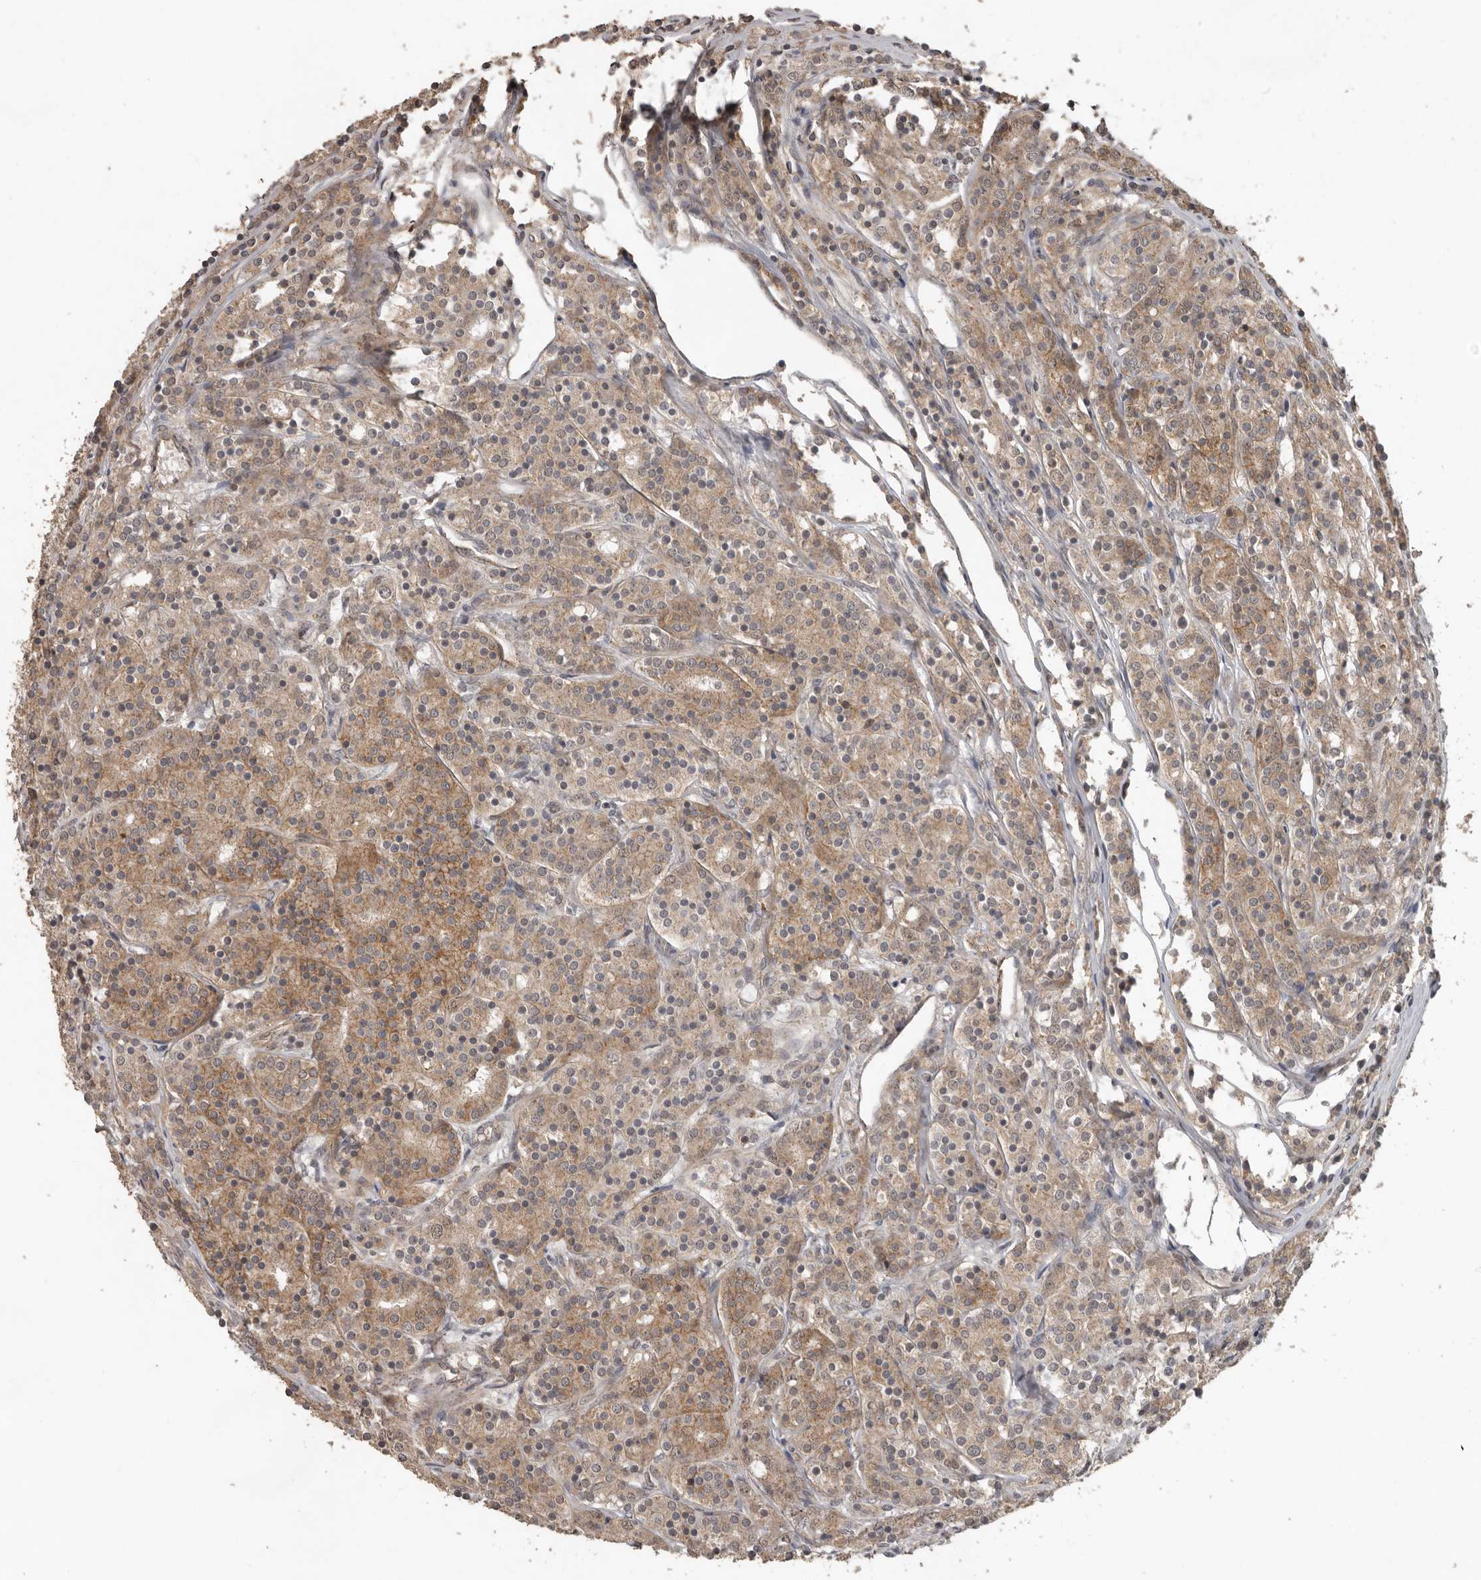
{"staining": {"intensity": "moderate", "quantity": ">75%", "location": "cytoplasmic/membranous"}, "tissue": "prostate cancer", "cell_type": "Tumor cells", "image_type": "cancer", "snomed": [{"axis": "morphology", "description": "Adenocarcinoma, High grade"}, {"axis": "topography", "description": "Prostate"}], "caption": "Immunohistochemical staining of human adenocarcinoma (high-grade) (prostate) demonstrates medium levels of moderate cytoplasmic/membranous staining in approximately >75% of tumor cells.", "gene": "CEP350", "patient": {"sex": "male", "age": 62}}